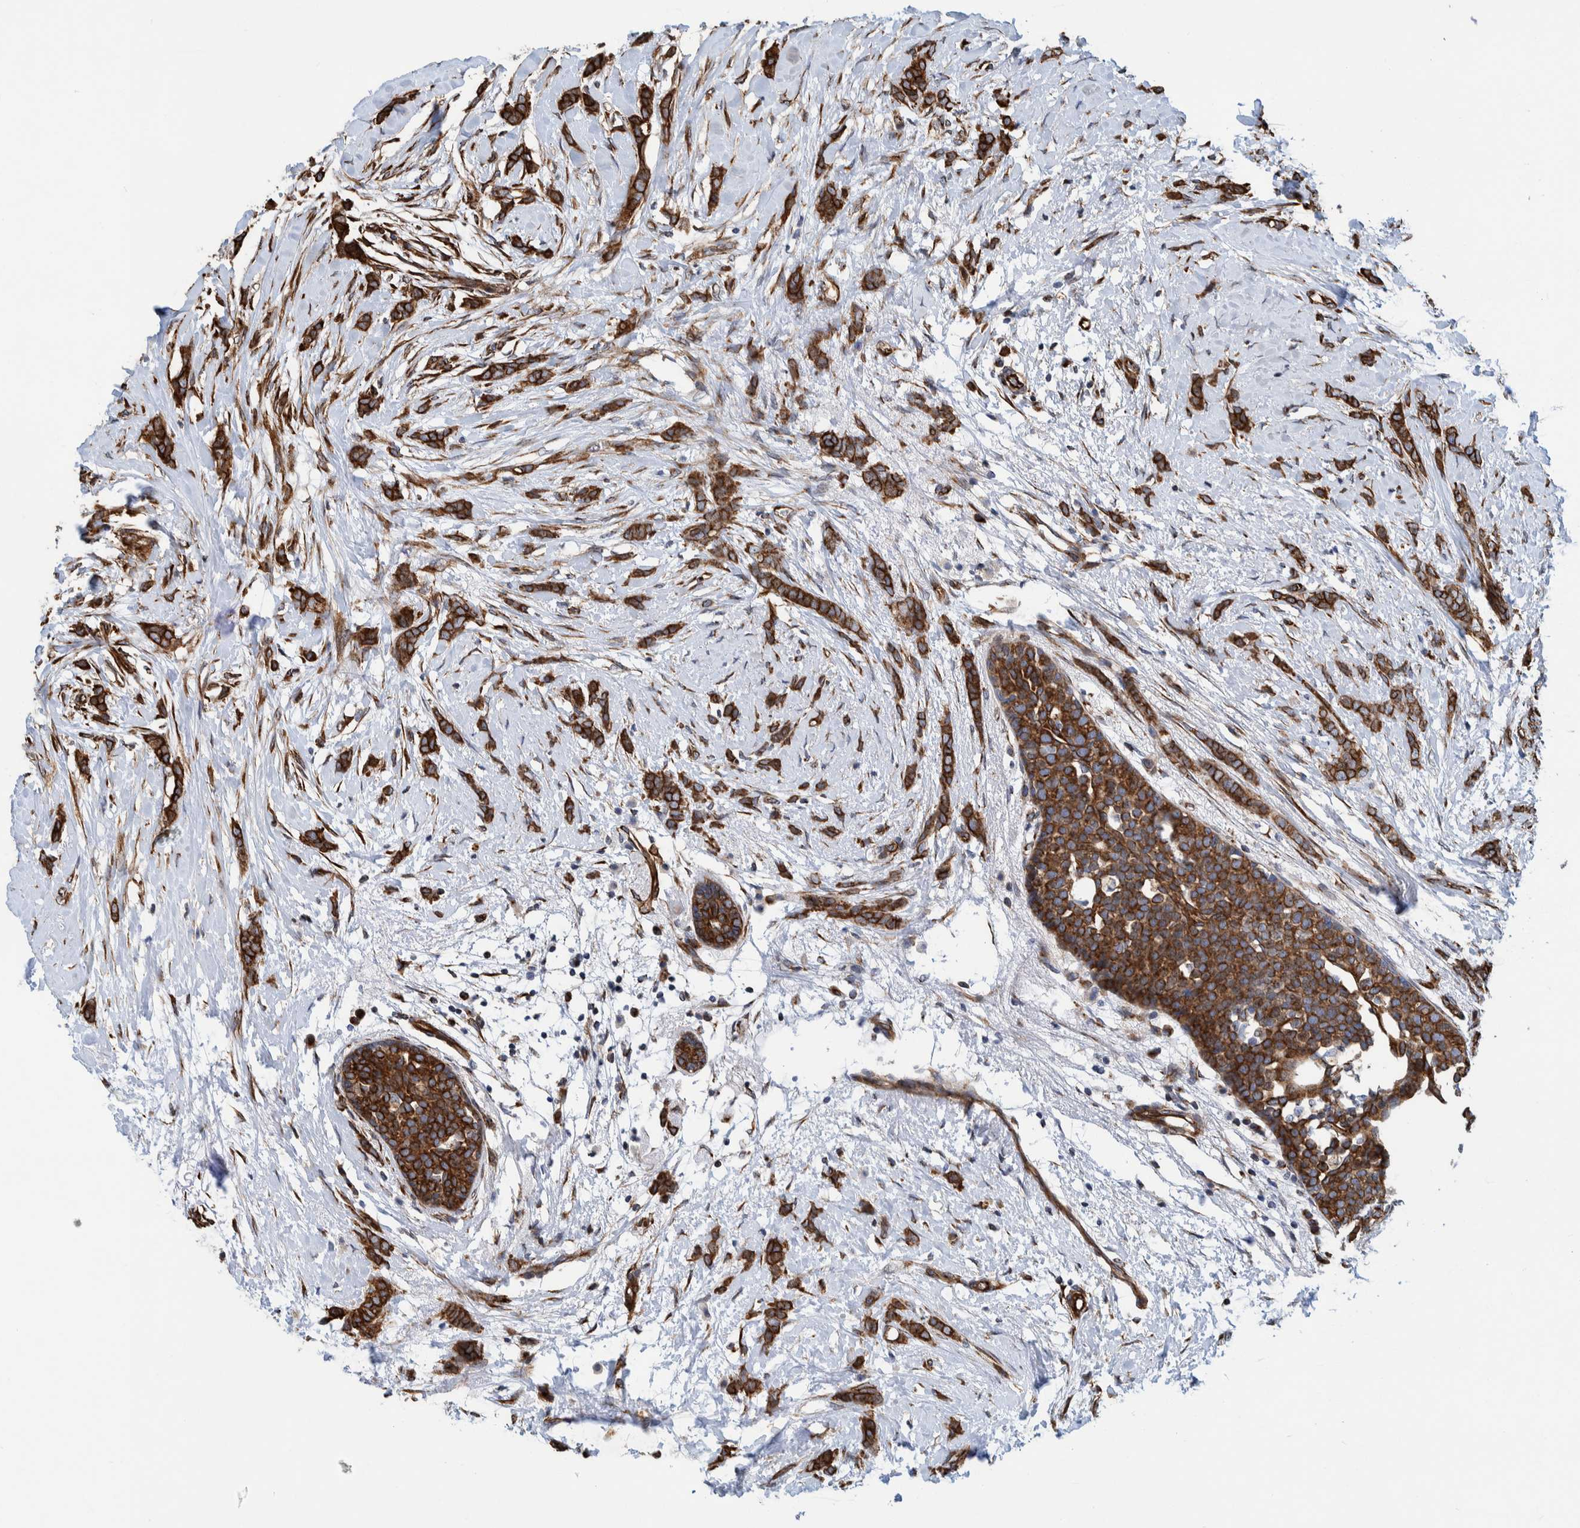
{"staining": {"intensity": "strong", "quantity": ">75%", "location": "cytoplasmic/membranous"}, "tissue": "breast cancer", "cell_type": "Tumor cells", "image_type": "cancer", "snomed": [{"axis": "morphology", "description": "Lobular carcinoma, in situ"}, {"axis": "morphology", "description": "Lobular carcinoma"}, {"axis": "topography", "description": "Breast"}], "caption": "DAB (3,3'-diaminobenzidine) immunohistochemical staining of human breast cancer displays strong cytoplasmic/membranous protein staining in about >75% of tumor cells.", "gene": "CCDC57", "patient": {"sex": "female", "age": 41}}